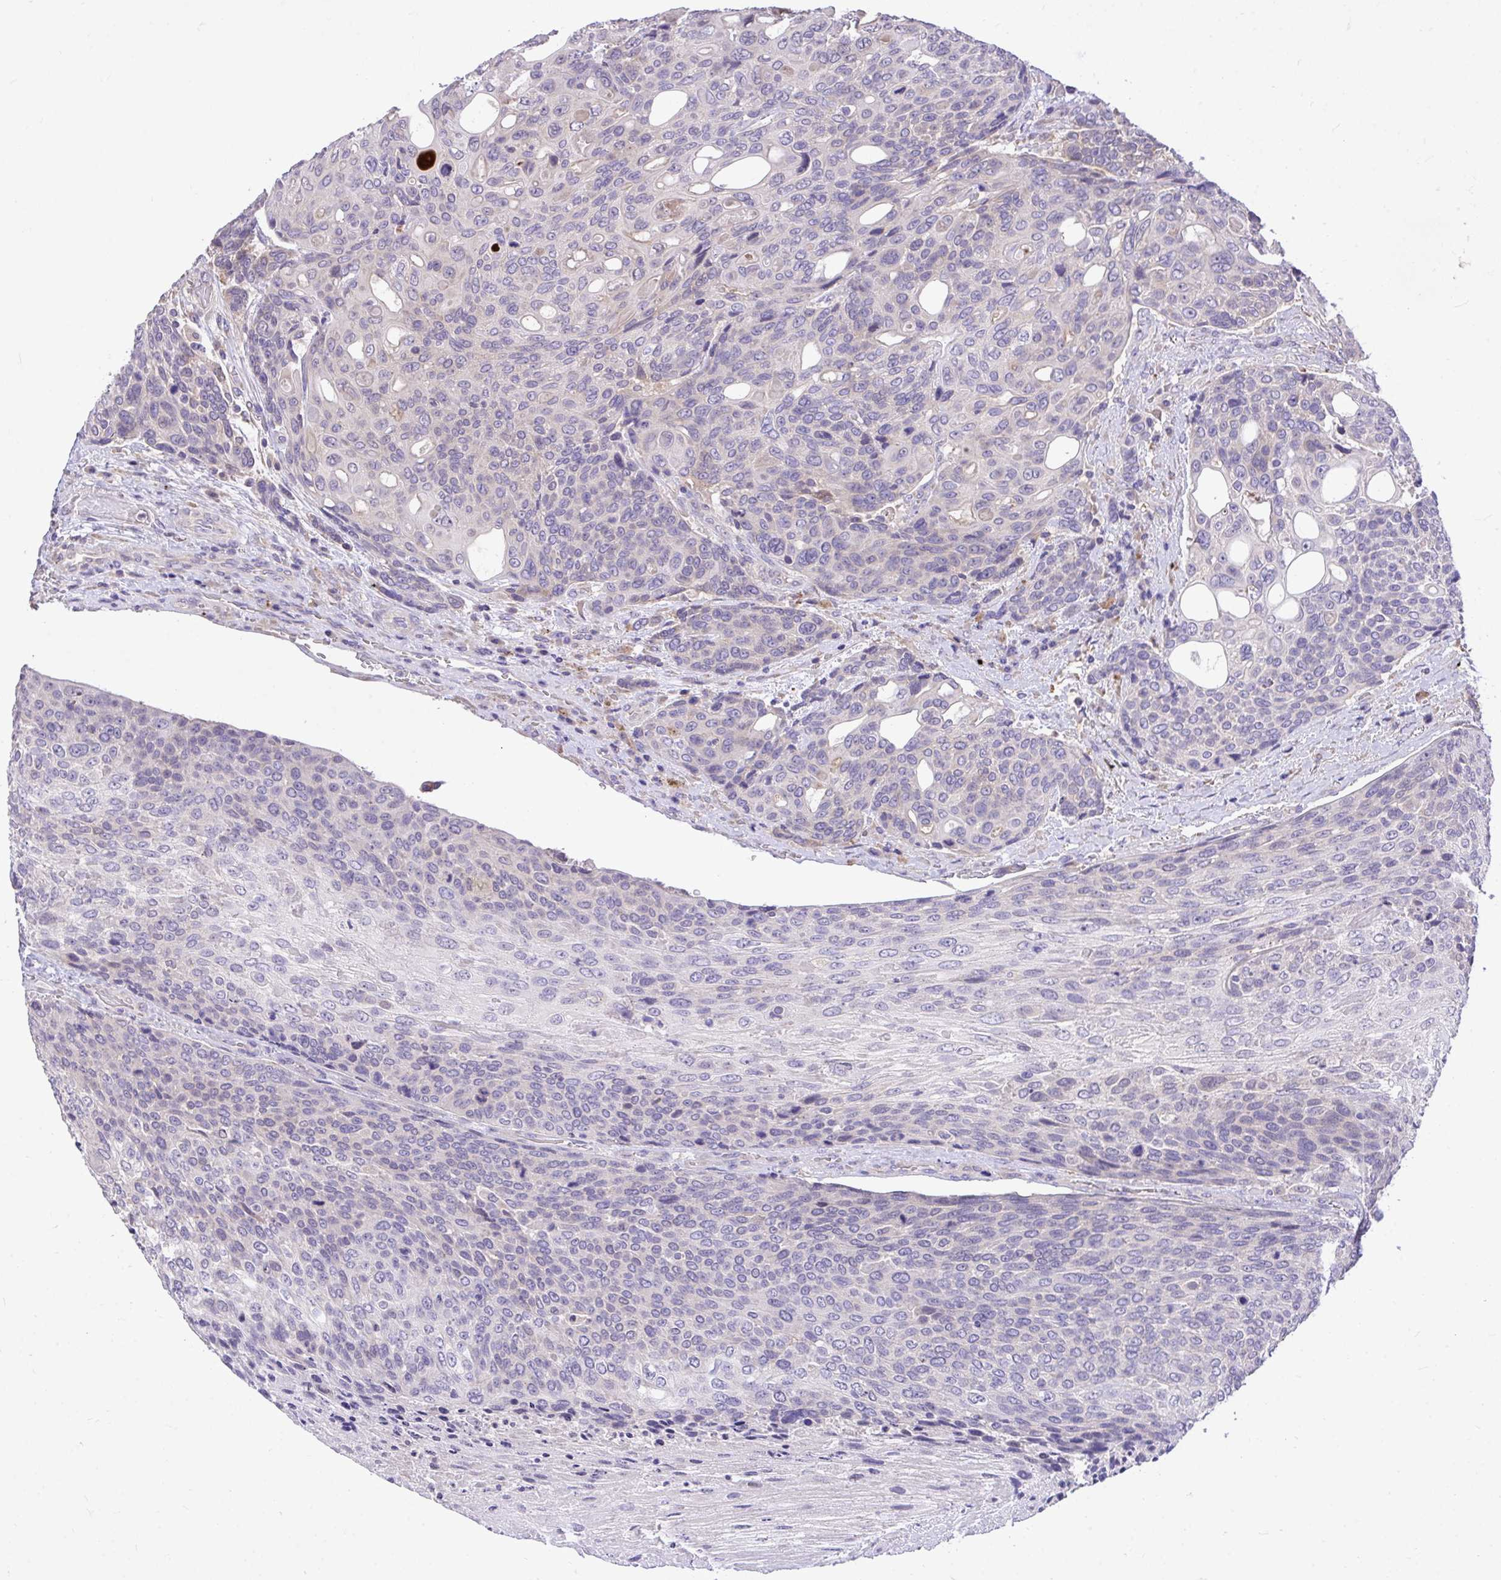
{"staining": {"intensity": "negative", "quantity": "none", "location": "none"}, "tissue": "urothelial cancer", "cell_type": "Tumor cells", "image_type": "cancer", "snomed": [{"axis": "morphology", "description": "Urothelial carcinoma, High grade"}, {"axis": "topography", "description": "Urinary bladder"}], "caption": "Immunohistochemical staining of human urothelial cancer exhibits no significant expression in tumor cells.", "gene": "MPC2", "patient": {"sex": "female", "age": 70}}